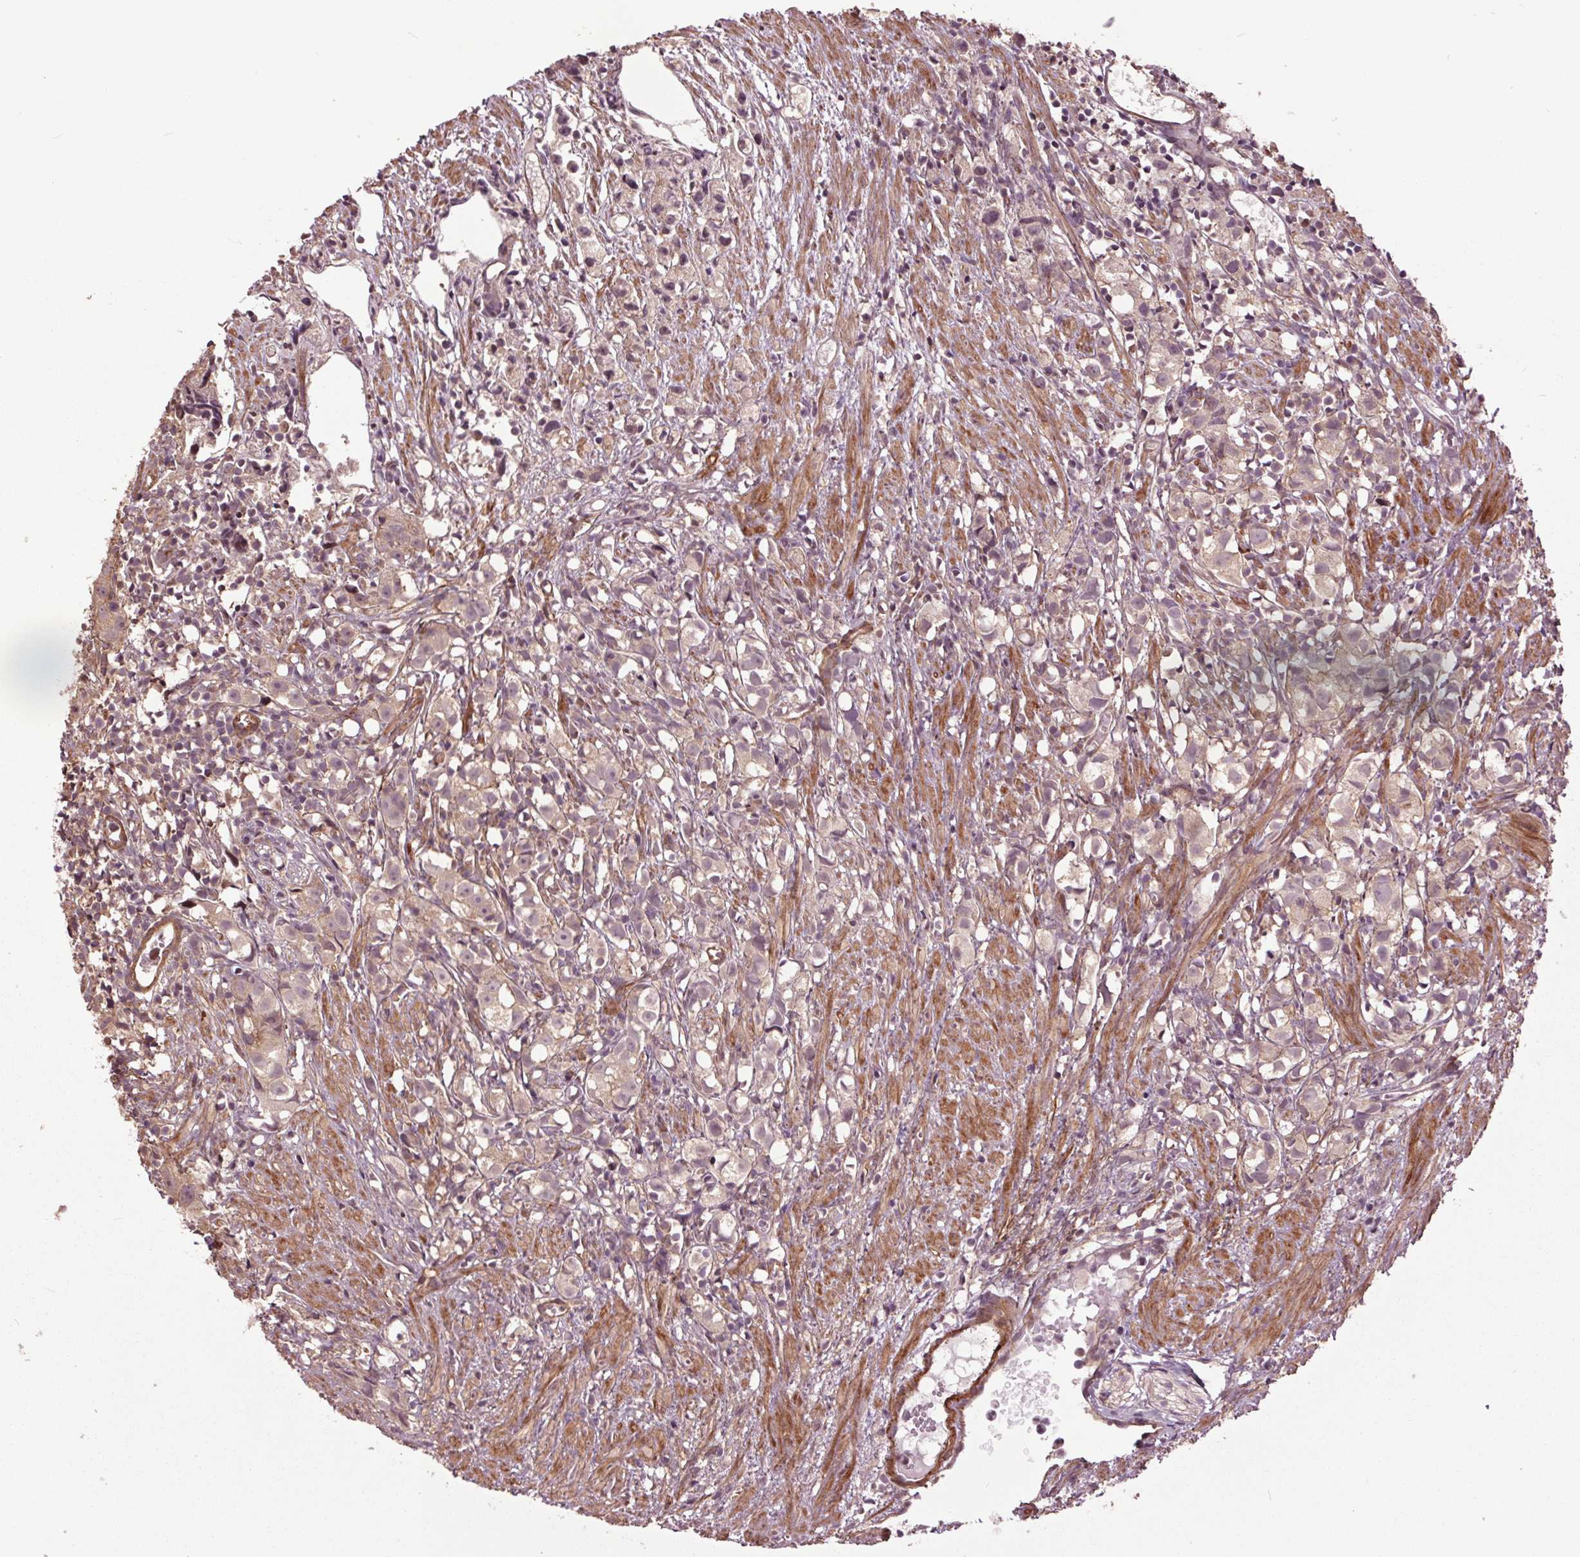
{"staining": {"intensity": "weak", "quantity": ">75%", "location": "cytoplasmic/membranous"}, "tissue": "prostate cancer", "cell_type": "Tumor cells", "image_type": "cancer", "snomed": [{"axis": "morphology", "description": "Adenocarcinoma, High grade"}, {"axis": "topography", "description": "Prostate"}], "caption": "A photomicrograph of prostate cancer (adenocarcinoma (high-grade)) stained for a protein displays weak cytoplasmic/membranous brown staining in tumor cells.", "gene": "CEP95", "patient": {"sex": "male", "age": 68}}